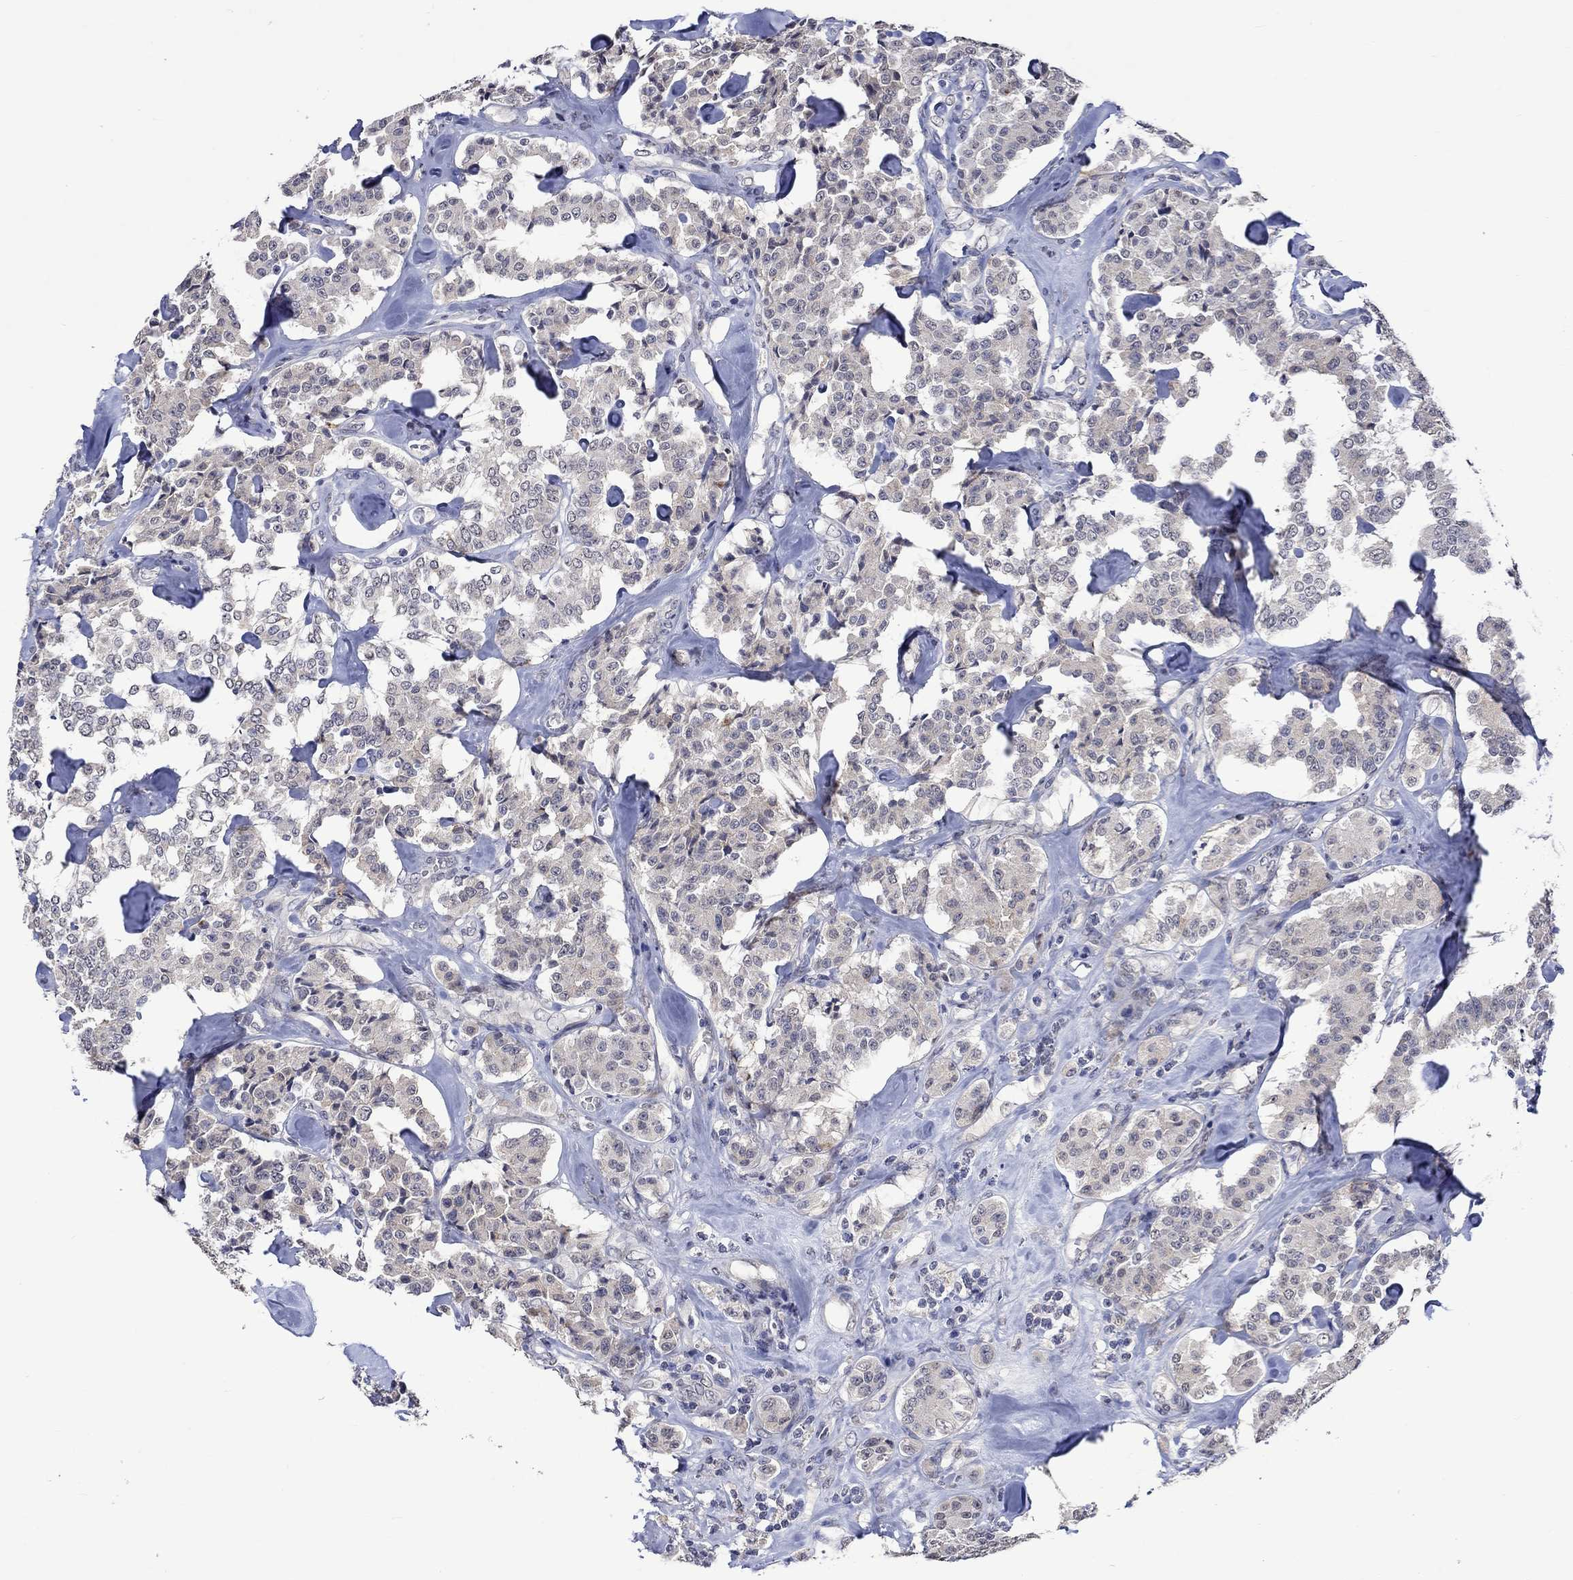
{"staining": {"intensity": "negative", "quantity": "none", "location": "none"}, "tissue": "carcinoid", "cell_type": "Tumor cells", "image_type": "cancer", "snomed": [{"axis": "morphology", "description": "Carcinoid, malignant, NOS"}, {"axis": "topography", "description": "Pancreas"}], "caption": "Protein analysis of carcinoid (malignant) demonstrates no significant expression in tumor cells.", "gene": "DDX3Y", "patient": {"sex": "male", "age": 41}}